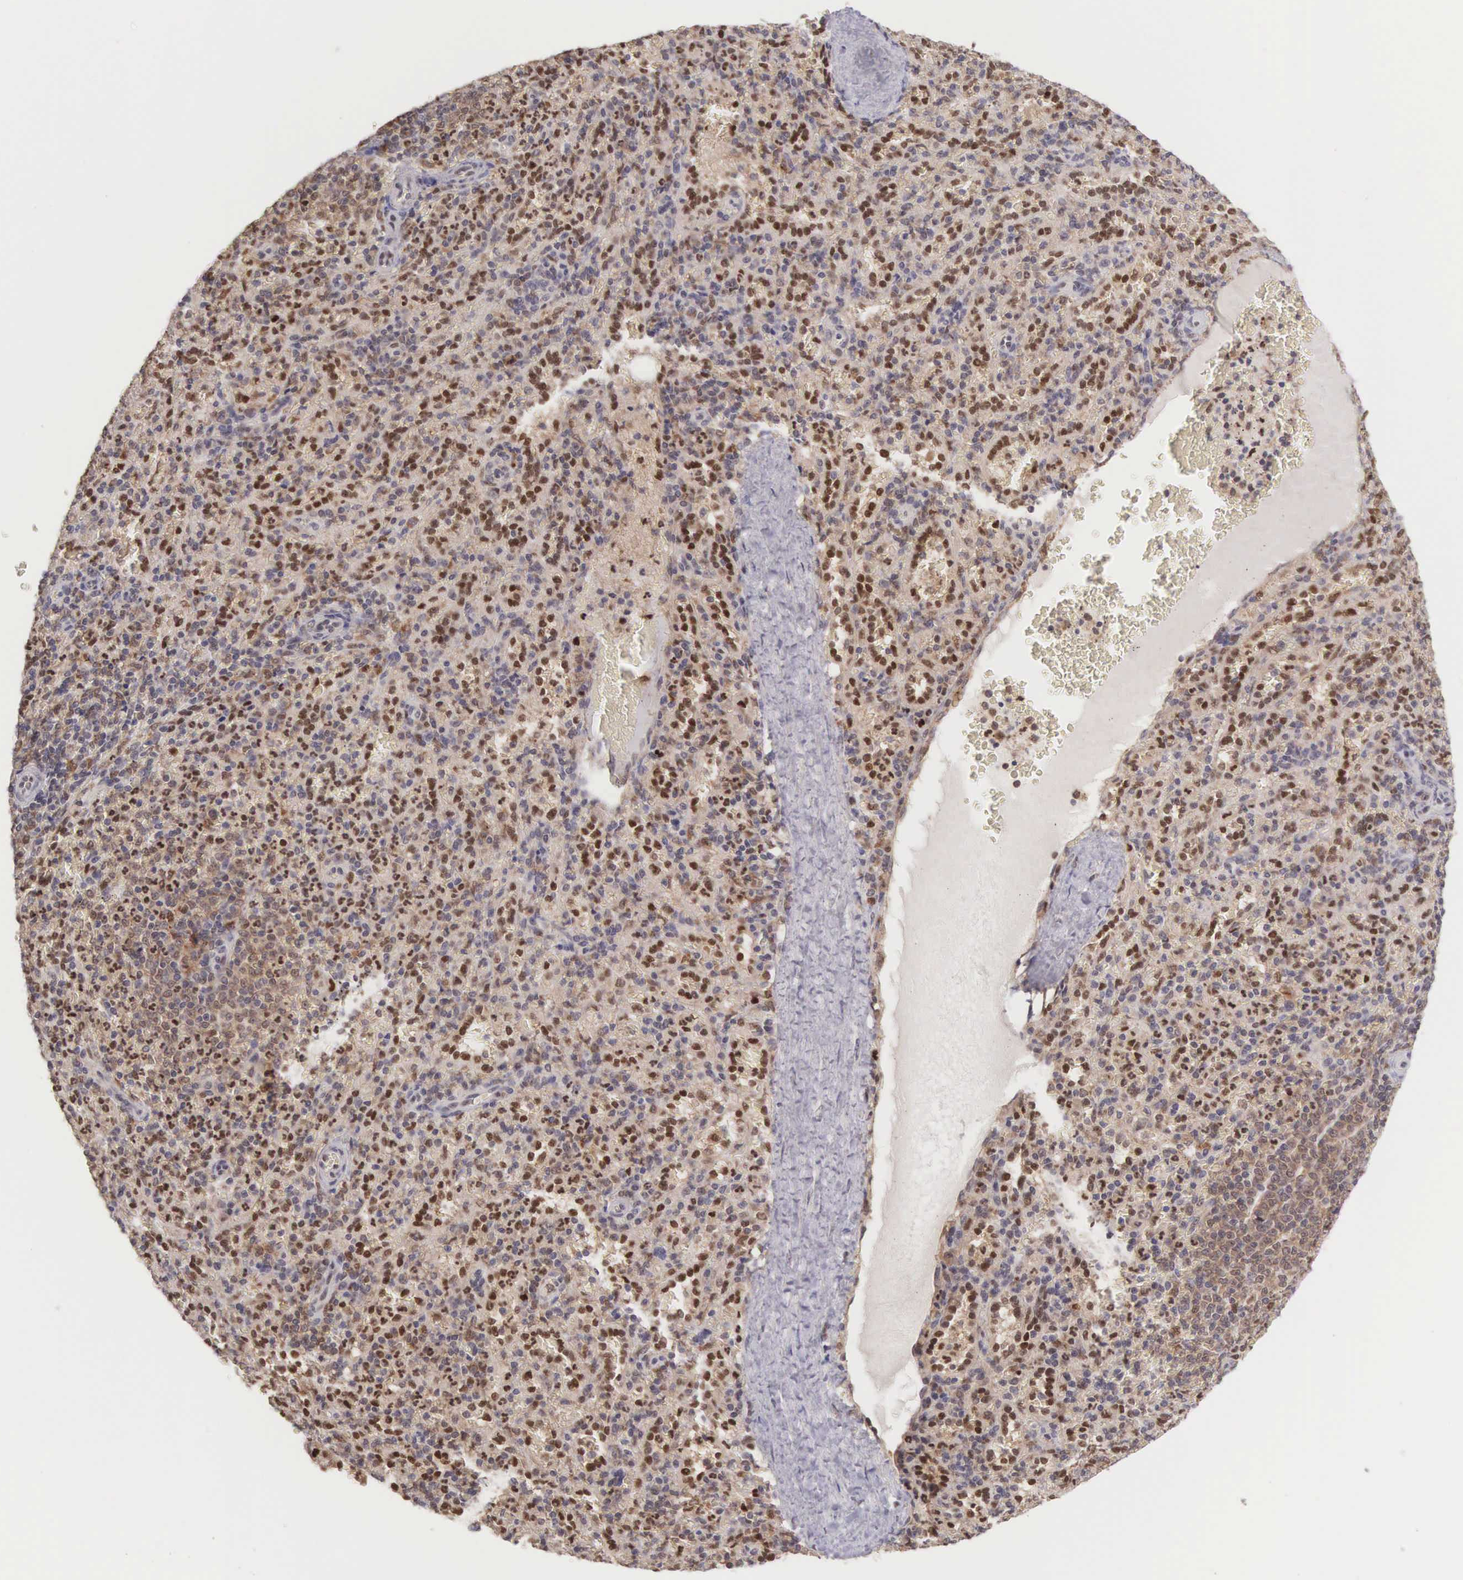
{"staining": {"intensity": "strong", "quantity": "25%-75%", "location": "nuclear"}, "tissue": "spleen", "cell_type": "Cells in red pulp", "image_type": "normal", "snomed": [{"axis": "morphology", "description": "Normal tissue, NOS"}, {"axis": "topography", "description": "Spleen"}], "caption": "Strong nuclear expression for a protein is present in approximately 25%-75% of cells in red pulp of unremarkable spleen using IHC.", "gene": "GRK3", "patient": {"sex": "female", "age": 21}}